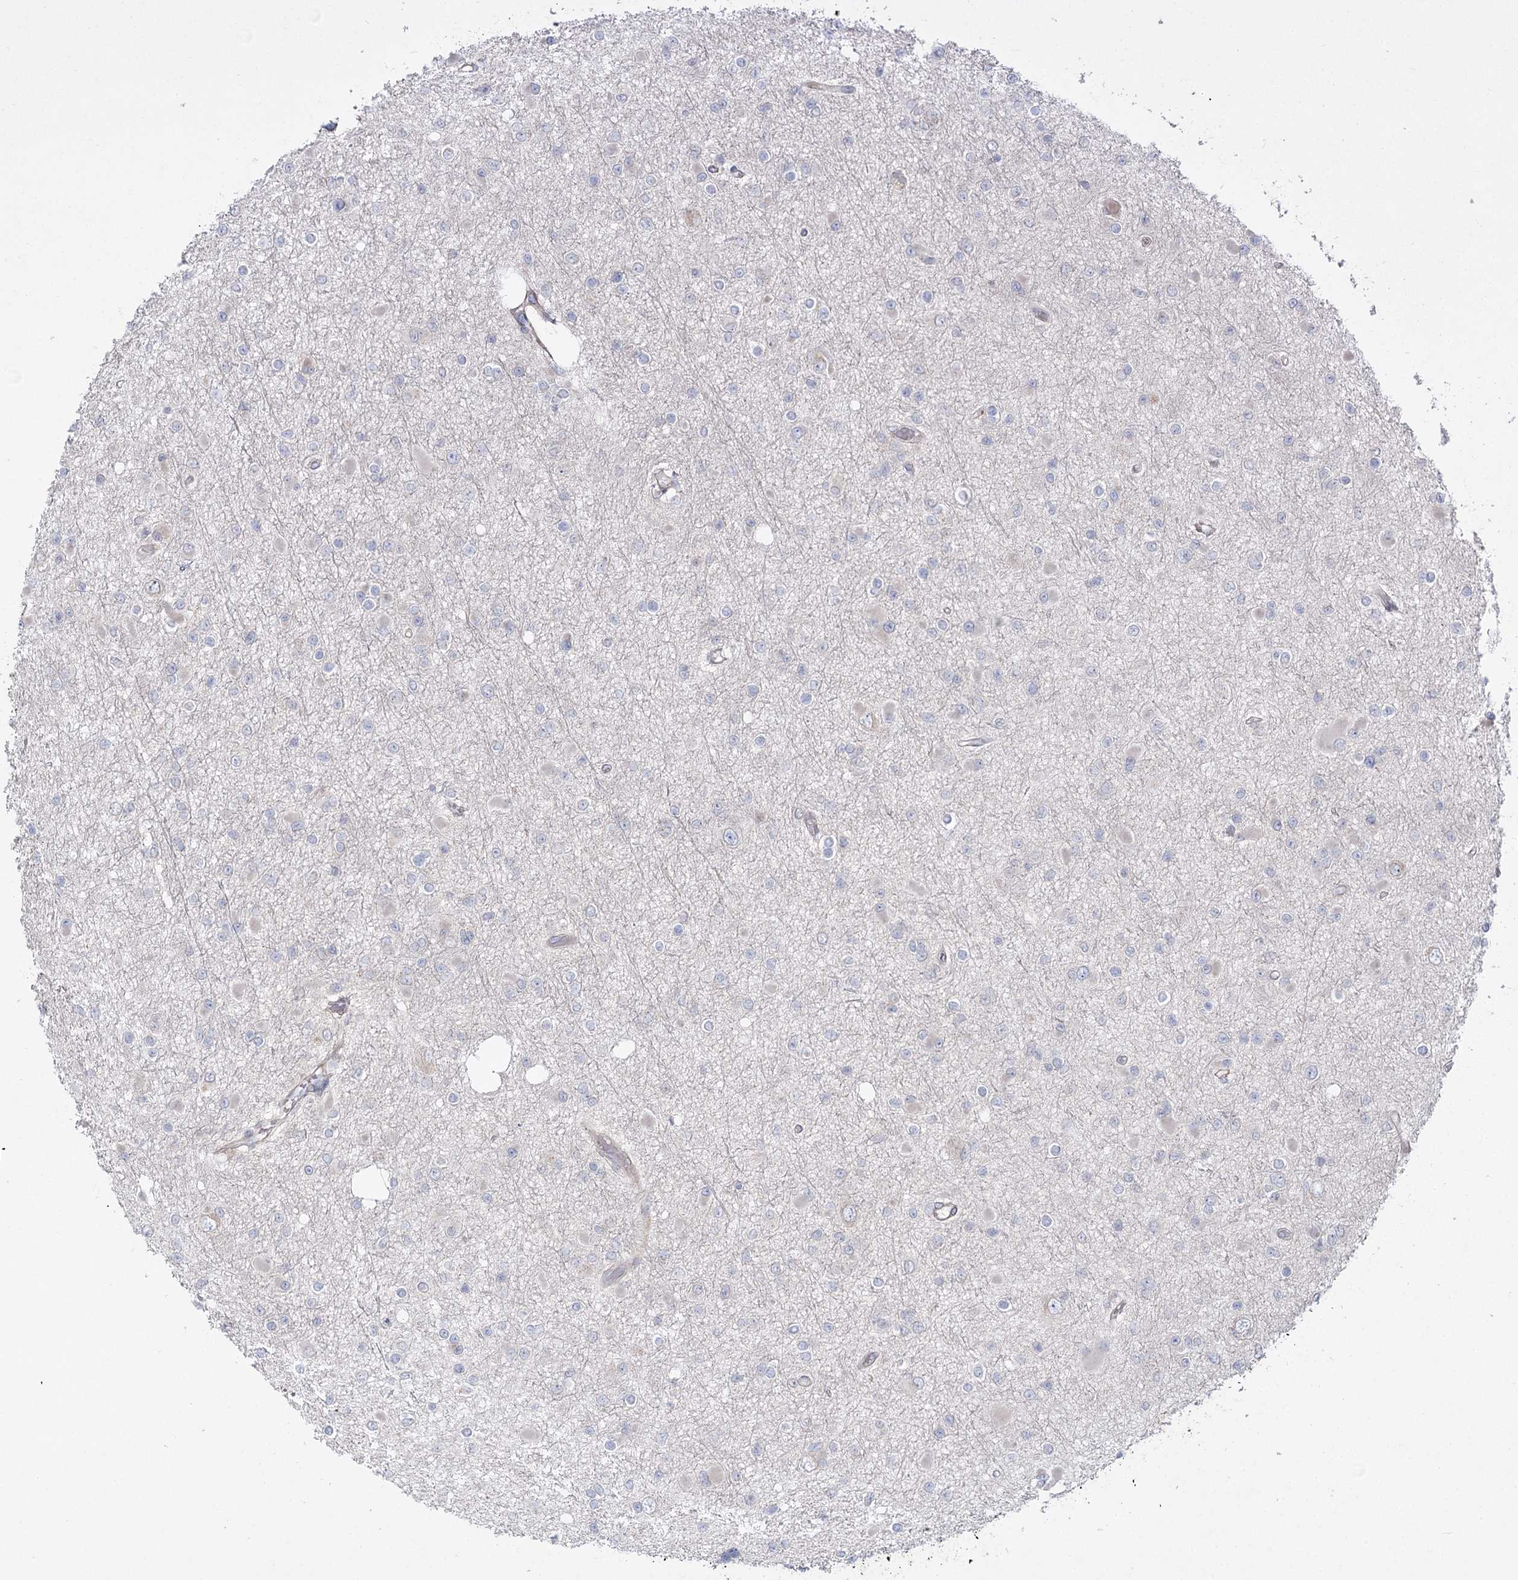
{"staining": {"intensity": "negative", "quantity": "none", "location": "none"}, "tissue": "glioma", "cell_type": "Tumor cells", "image_type": "cancer", "snomed": [{"axis": "morphology", "description": "Glioma, malignant, Low grade"}, {"axis": "topography", "description": "Brain"}], "caption": "This is a photomicrograph of immunohistochemistry (IHC) staining of glioma, which shows no staining in tumor cells.", "gene": "SH3BP5L", "patient": {"sex": "female", "age": 22}}